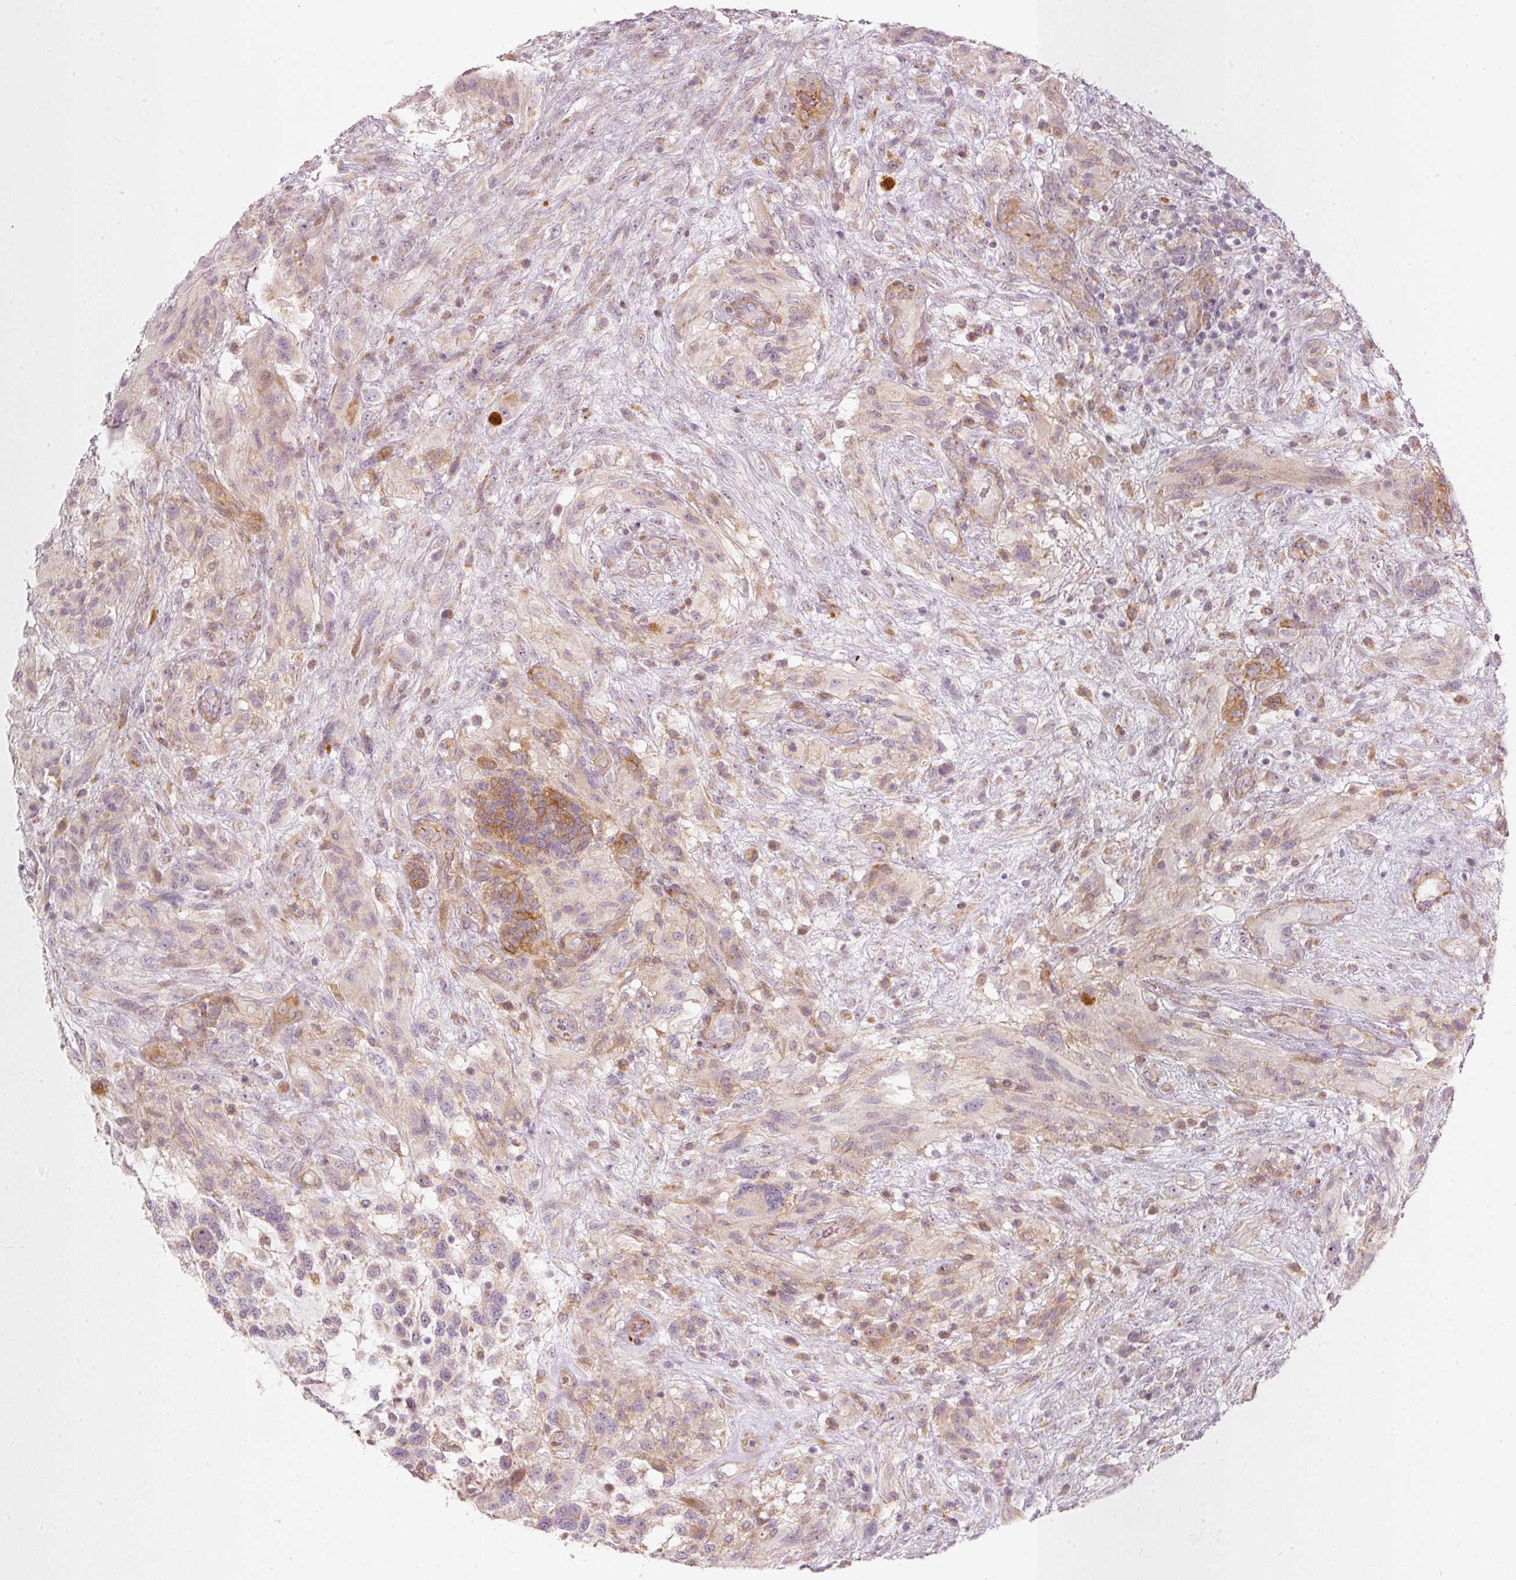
{"staining": {"intensity": "weak", "quantity": "<25%", "location": "cytoplasmic/membranous"}, "tissue": "glioma", "cell_type": "Tumor cells", "image_type": "cancer", "snomed": [{"axis": "morphology", "description": "Glioma, malignant, High grade"}, {"axis": "topography", "description": "Brain"}], "caption": "Immunohistochemistry photomicrograph of human malignant high-grade glioma stained for a protein (brown), which shows no expression in tumor cells.", "gene": "KCNQ1", "patient": {"sex": "male", "age": 61}}